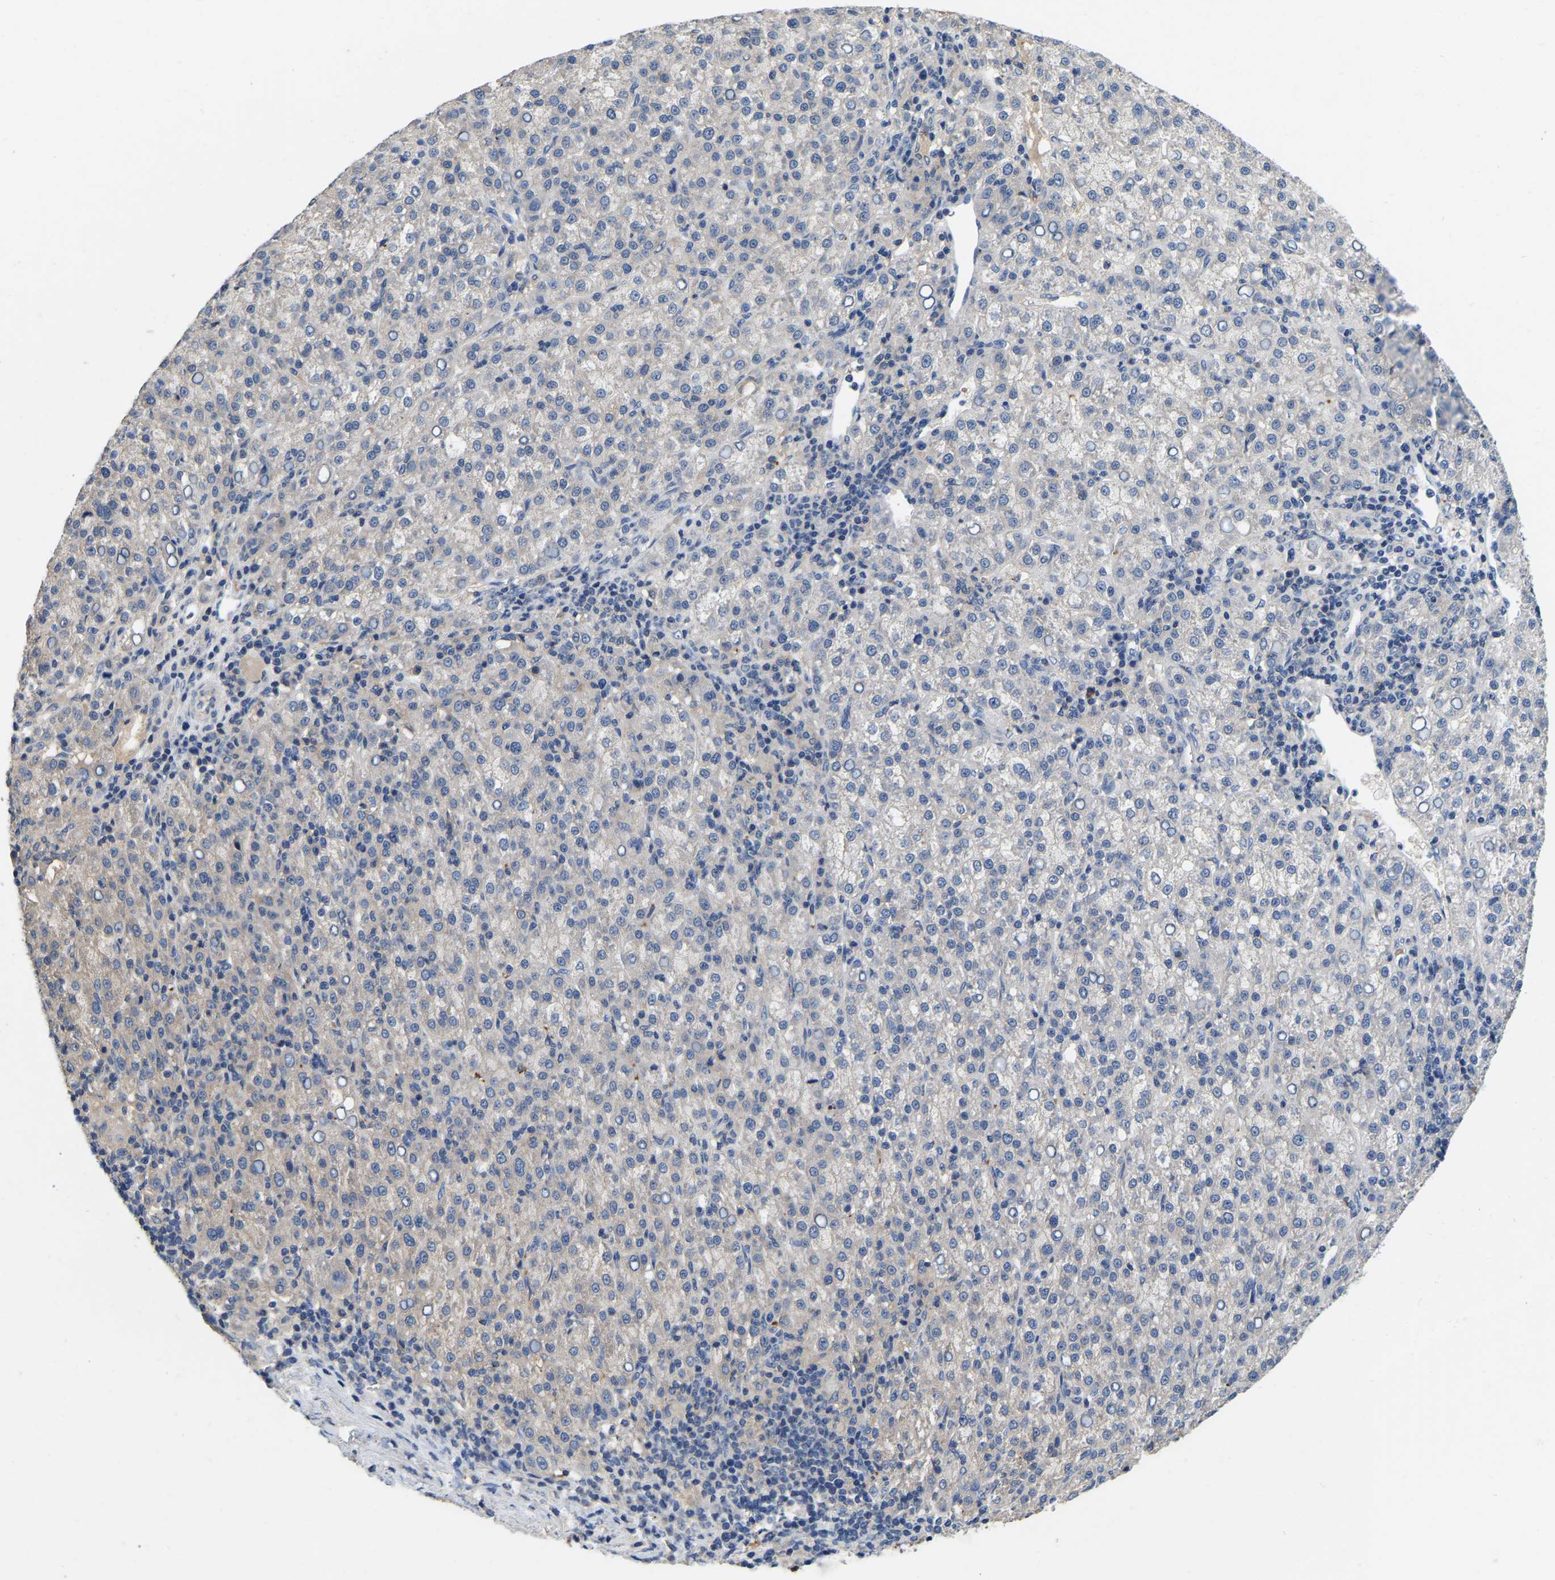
{"staining": {"intensity": "negative", "quantity": "none", "location": "none"}, "tissue": "liver cancer", "cell_type": "Tumor cells", "image_type": "cancer", "snomed": [{"axis": "morphology", "description": "Carcinoma, Hepatocellular, NOS"}, {"axis": "topography", "description": "Liver"}], "caption": "Tumor cells are negative for brown protein staining in liver cancer.", "gene": "RAB27B", "patient": {"sex": "female", "age": 58}}